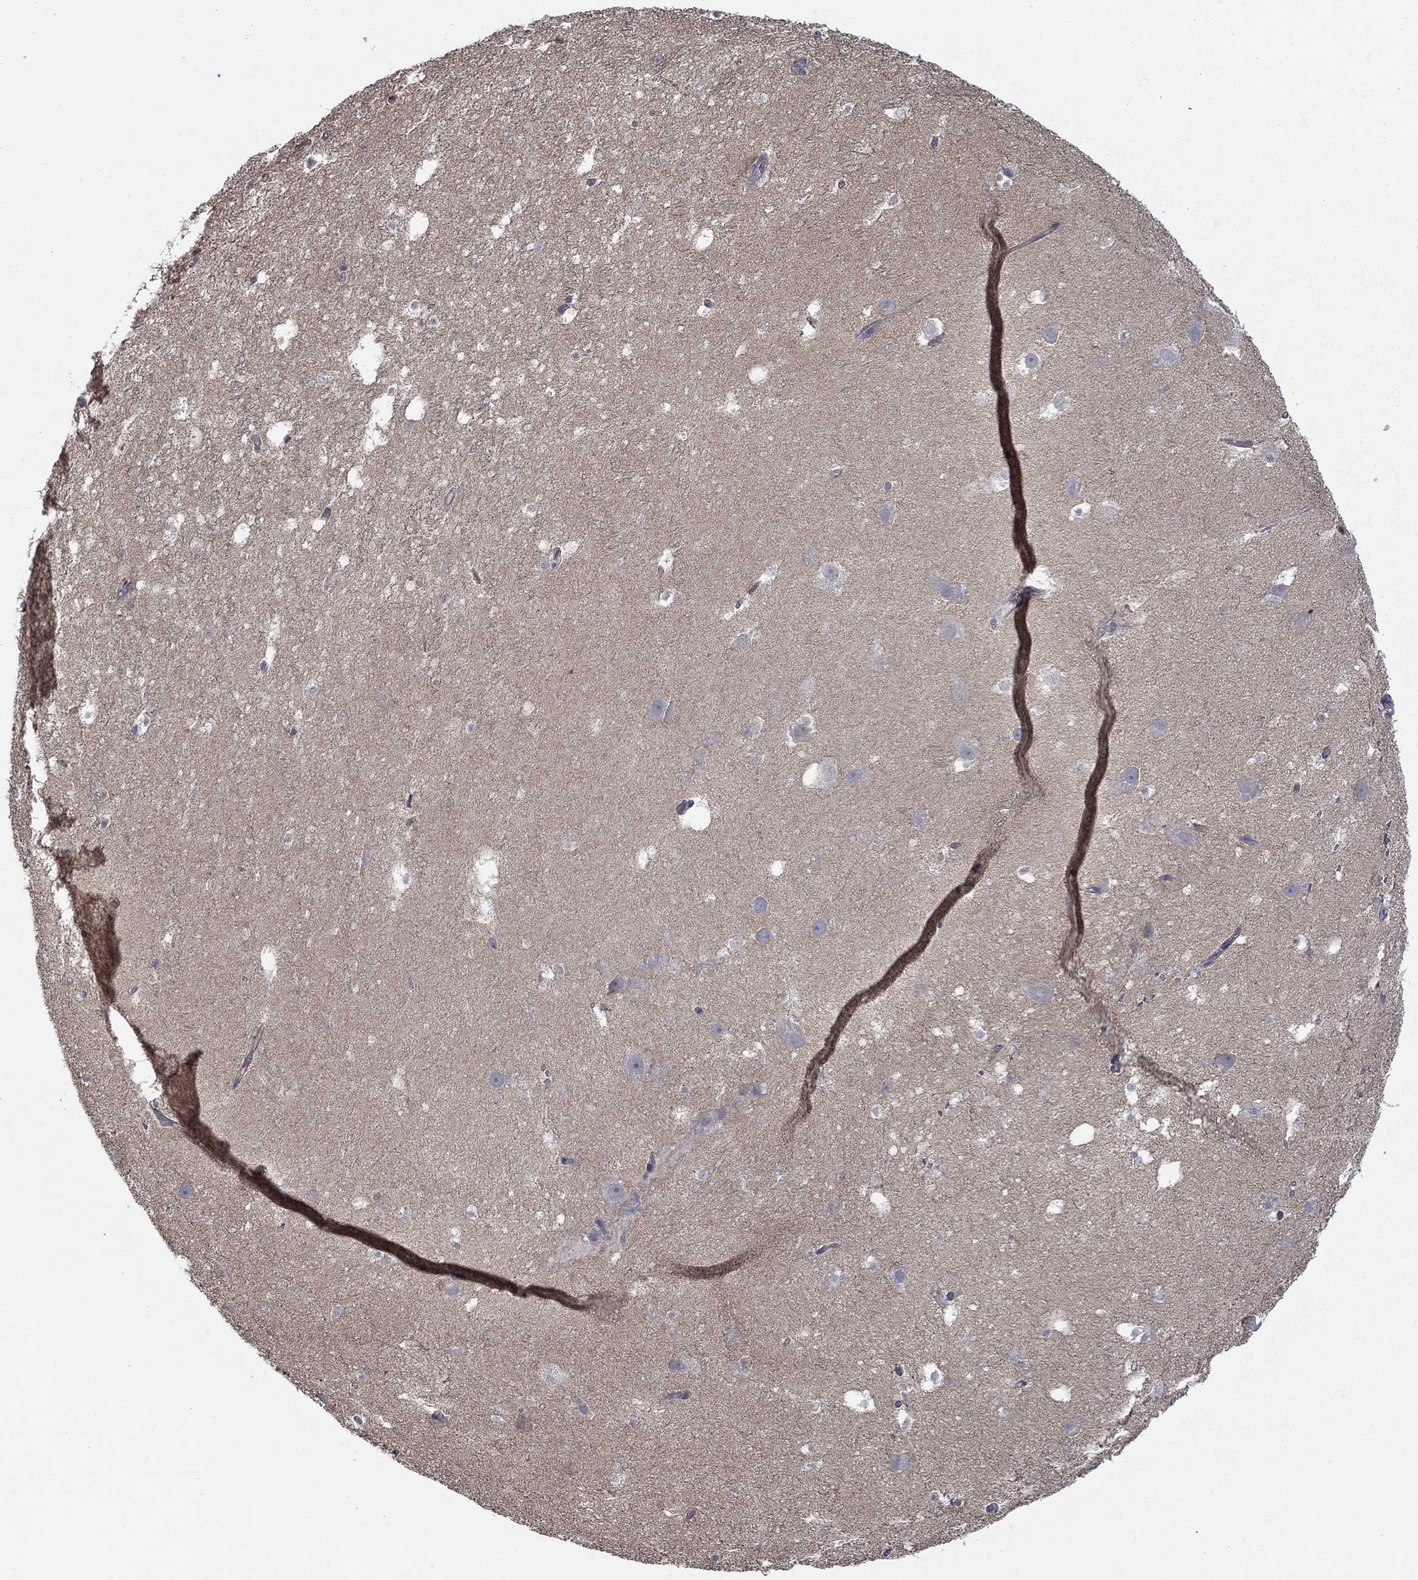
{"staining": {"intensity": "negative", "quantity": "none", "location": "none"}, "tissue": "hippocampus", "cell_type": "Glial cells", "image_type": "normal", "snomed": [{"axis": "morphology", "description": "Normal tissue, NOS"}, {"axis": "topography", "description": "Hippocampus"}], "caption": "An IHC micrograph of normal hippocampus is shown. There is no staining in glial cells of hippocampus.", "gene": "PDZD2", "patient": {"sex": "male", "age": 26}}